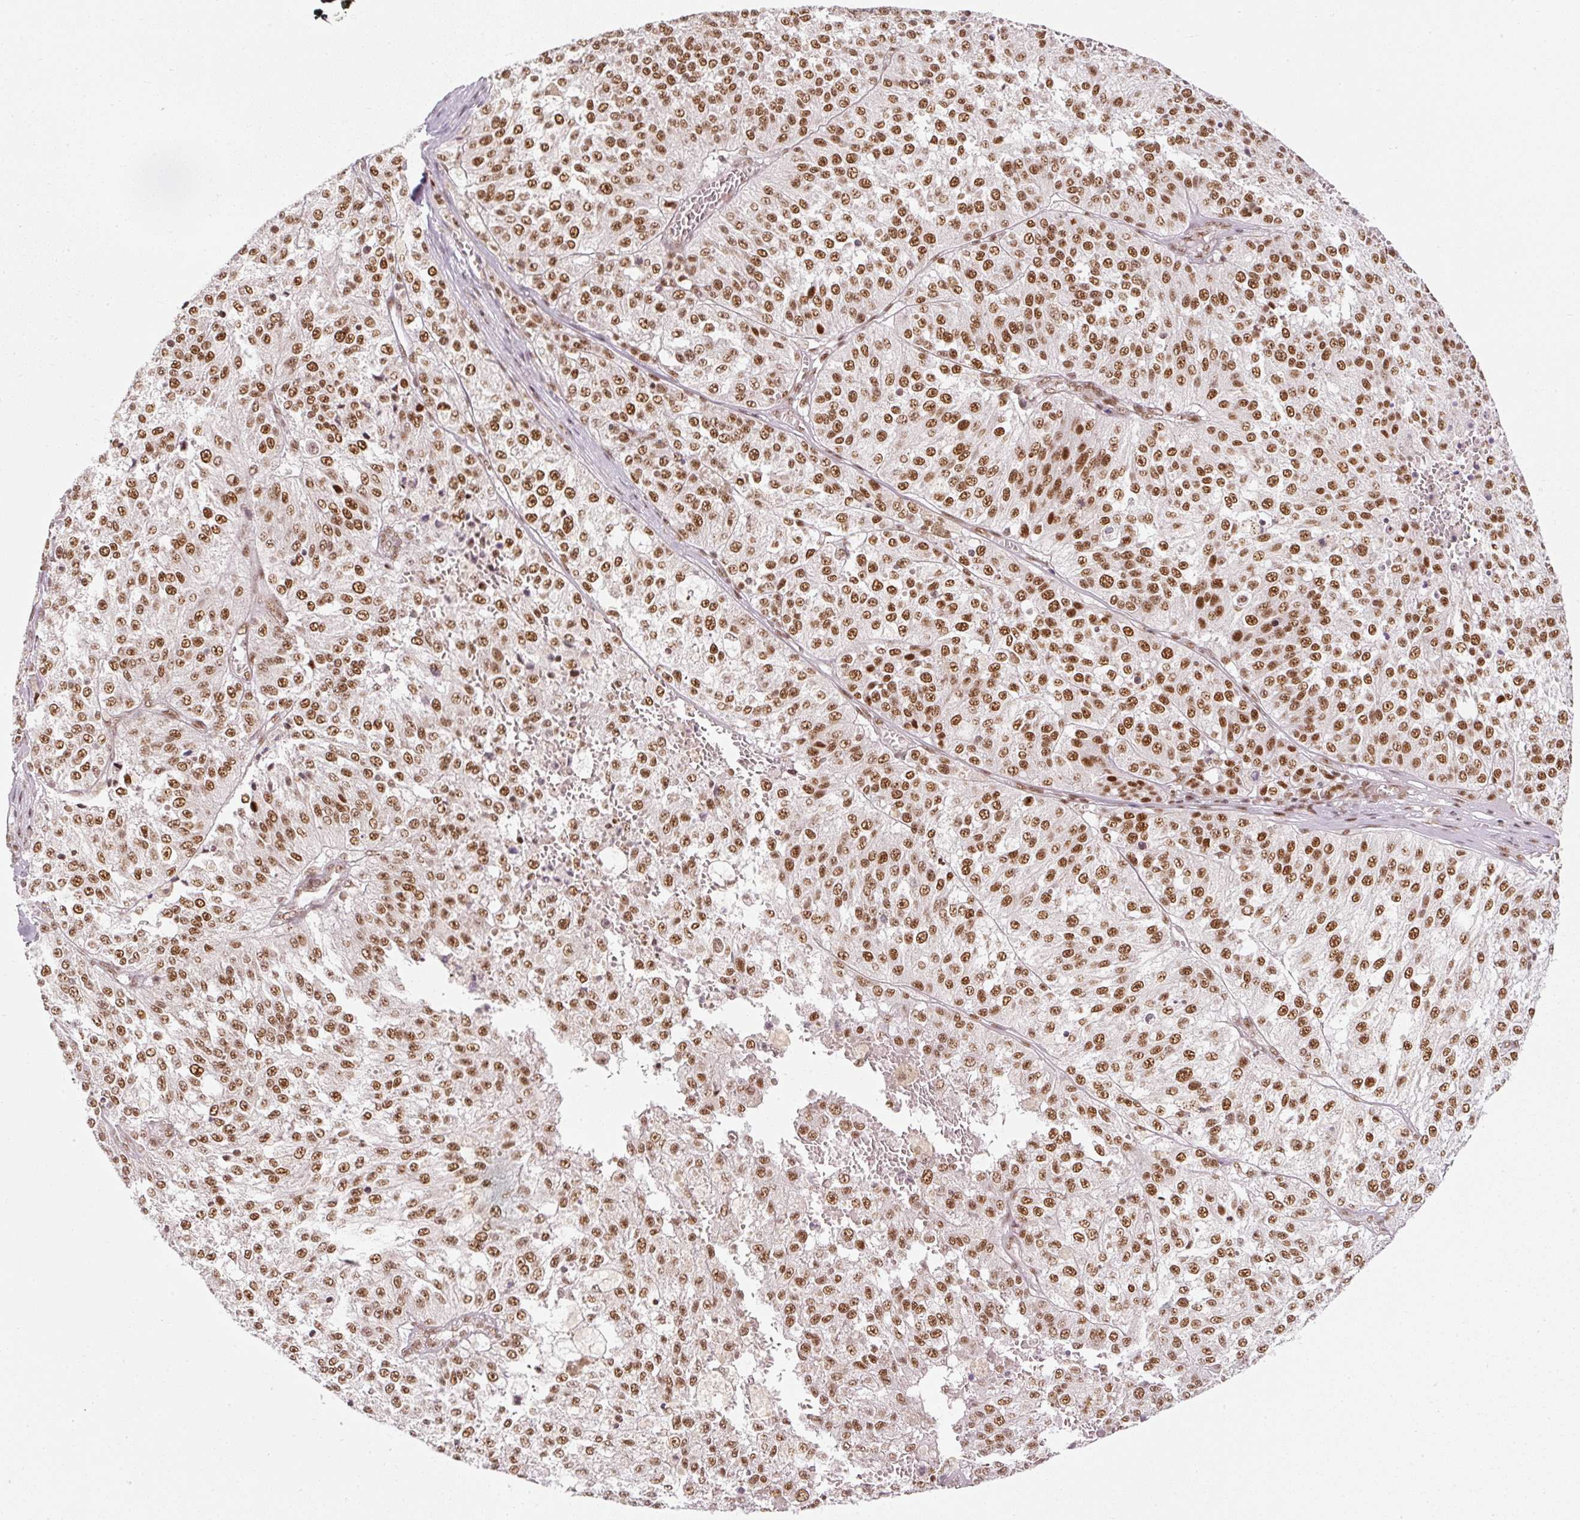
{"staining": {"intensity": "moderate", "quantity": ">75%", "location": "nuclear"}, "tissue": "melanoma", "cell_type": "Tumor cells", "image_type": "cancer", "snomed": [{"axis": "morphology", "description": "Malignant melanoma, NOS"}, {"axis": "topography", "description": "Skin"}], "caption": "Human malignant melanoma stained for a protein (brown) displays moderate nuclear positive staining in about >75% of tumor cells.", "gene": "U2AF2", "patient": {"sex": "female", "age": 64}}